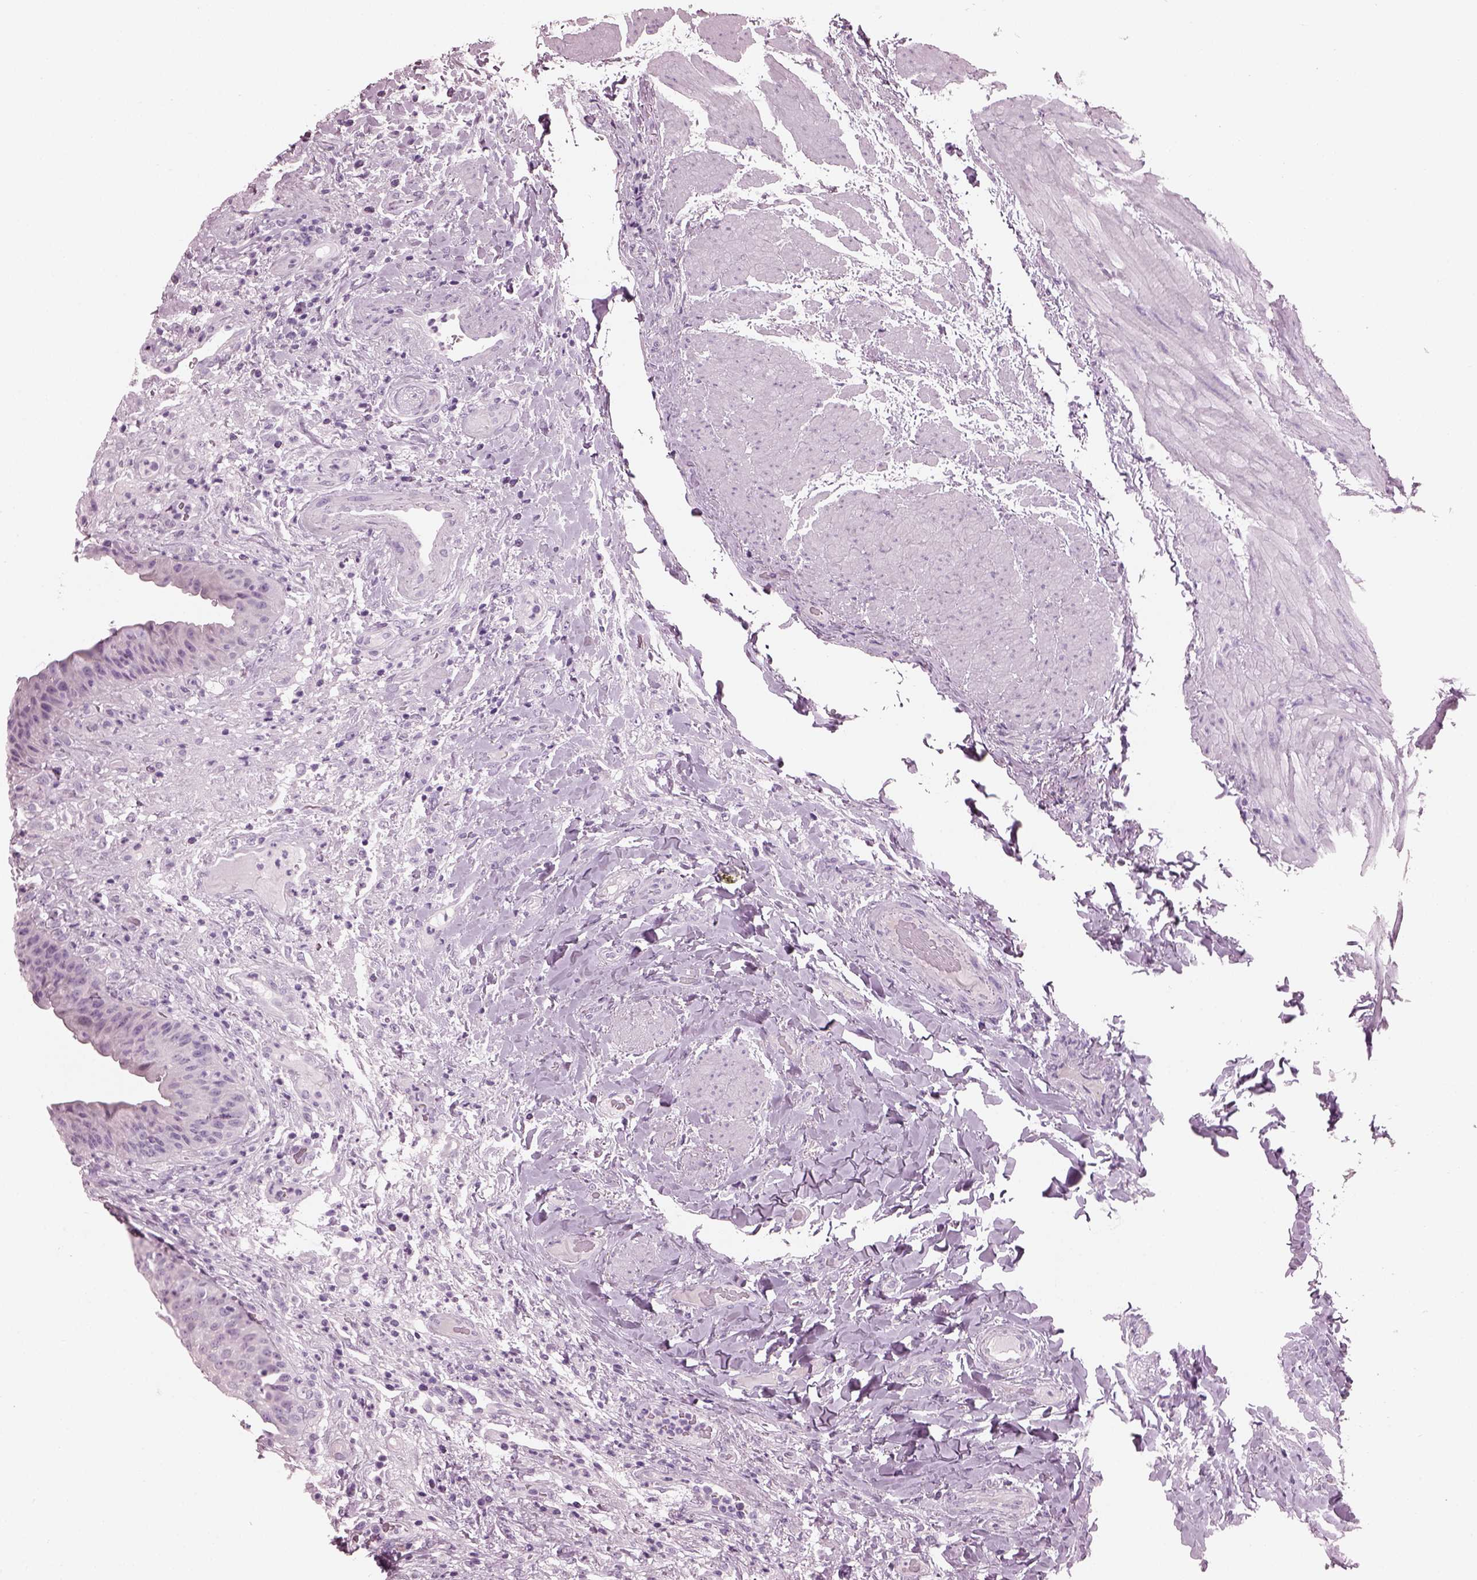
{"staining": {"intensity": "negative", "quantity": "none", "location": "none"}, "tissue": "urinary bladder", "cell_type": "Urothelial cells", "image_type": "normal", "snomed": [{"axis": "morphology", "description": "Normal tissue, NOS"}, {"axis": "topography", "description": "Urinary bladder"}], "caption": "Urothelial cells are negative for brown protein staining in unremarkable urinary bladder.", "gene": "HYDIN", "patient": {"sex": "male", "age": 66}}